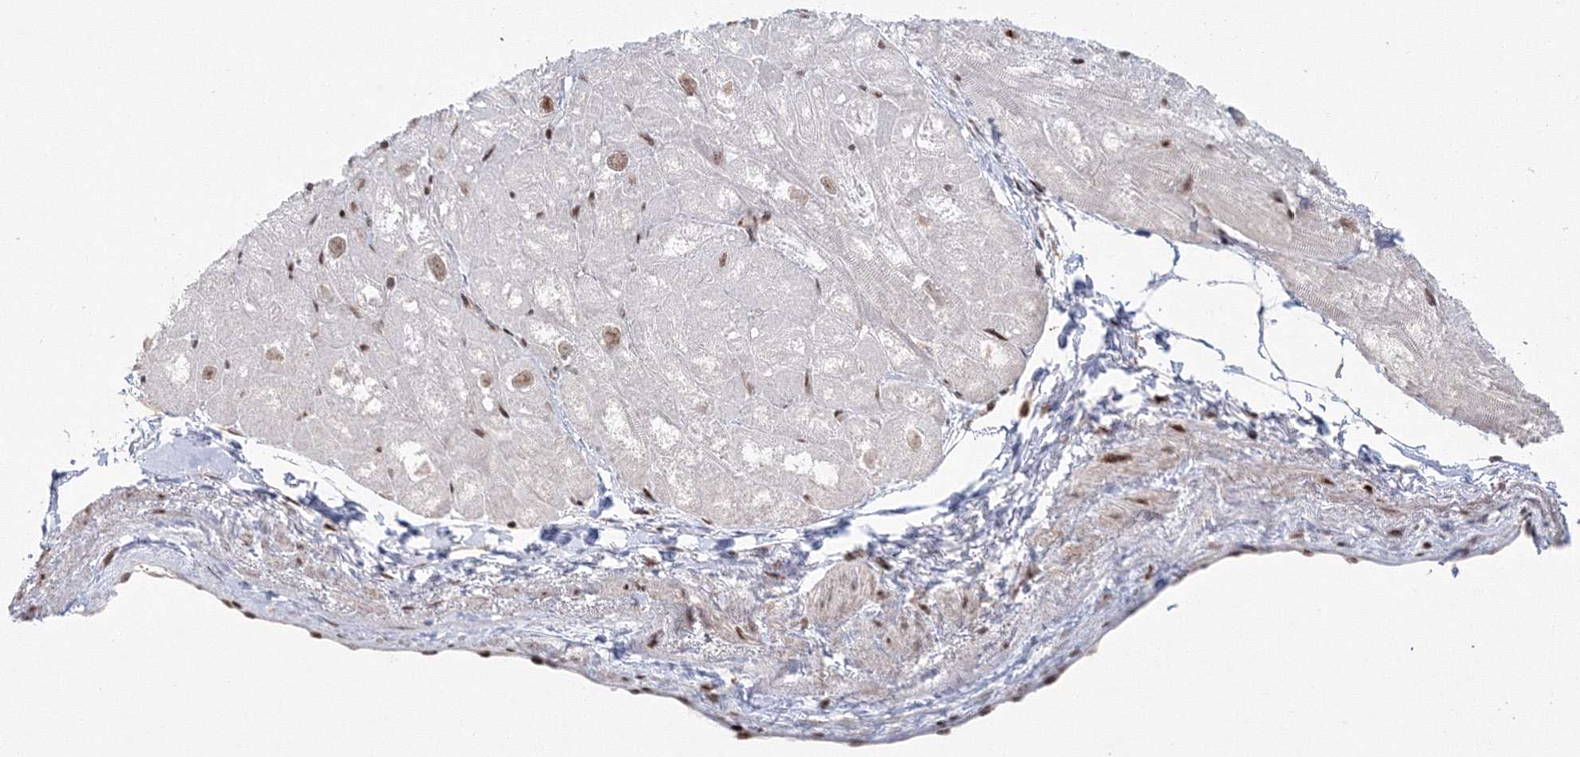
{"staining": {"intensity": "weak", "quantity": "25%-75%", "location": "nuclear"}, "tissue": "heart muscle", "cell_type": "Cardiomyocytes", "image_type": "normal", "snomed": [{"axis": "morphology", "description": "Normal tissue, NOS"}, {"axis": "topography", "description": "Heart"}], "caption": "A high-resolution micrograph shows immunohistochemistry staining of normal heart muscle, which demonstrates weak nuclear staining in approximately 25%-75% of cardiomyocytes.", "gene": "LIG1", "patient": {"sex": "male", "age": 50}}